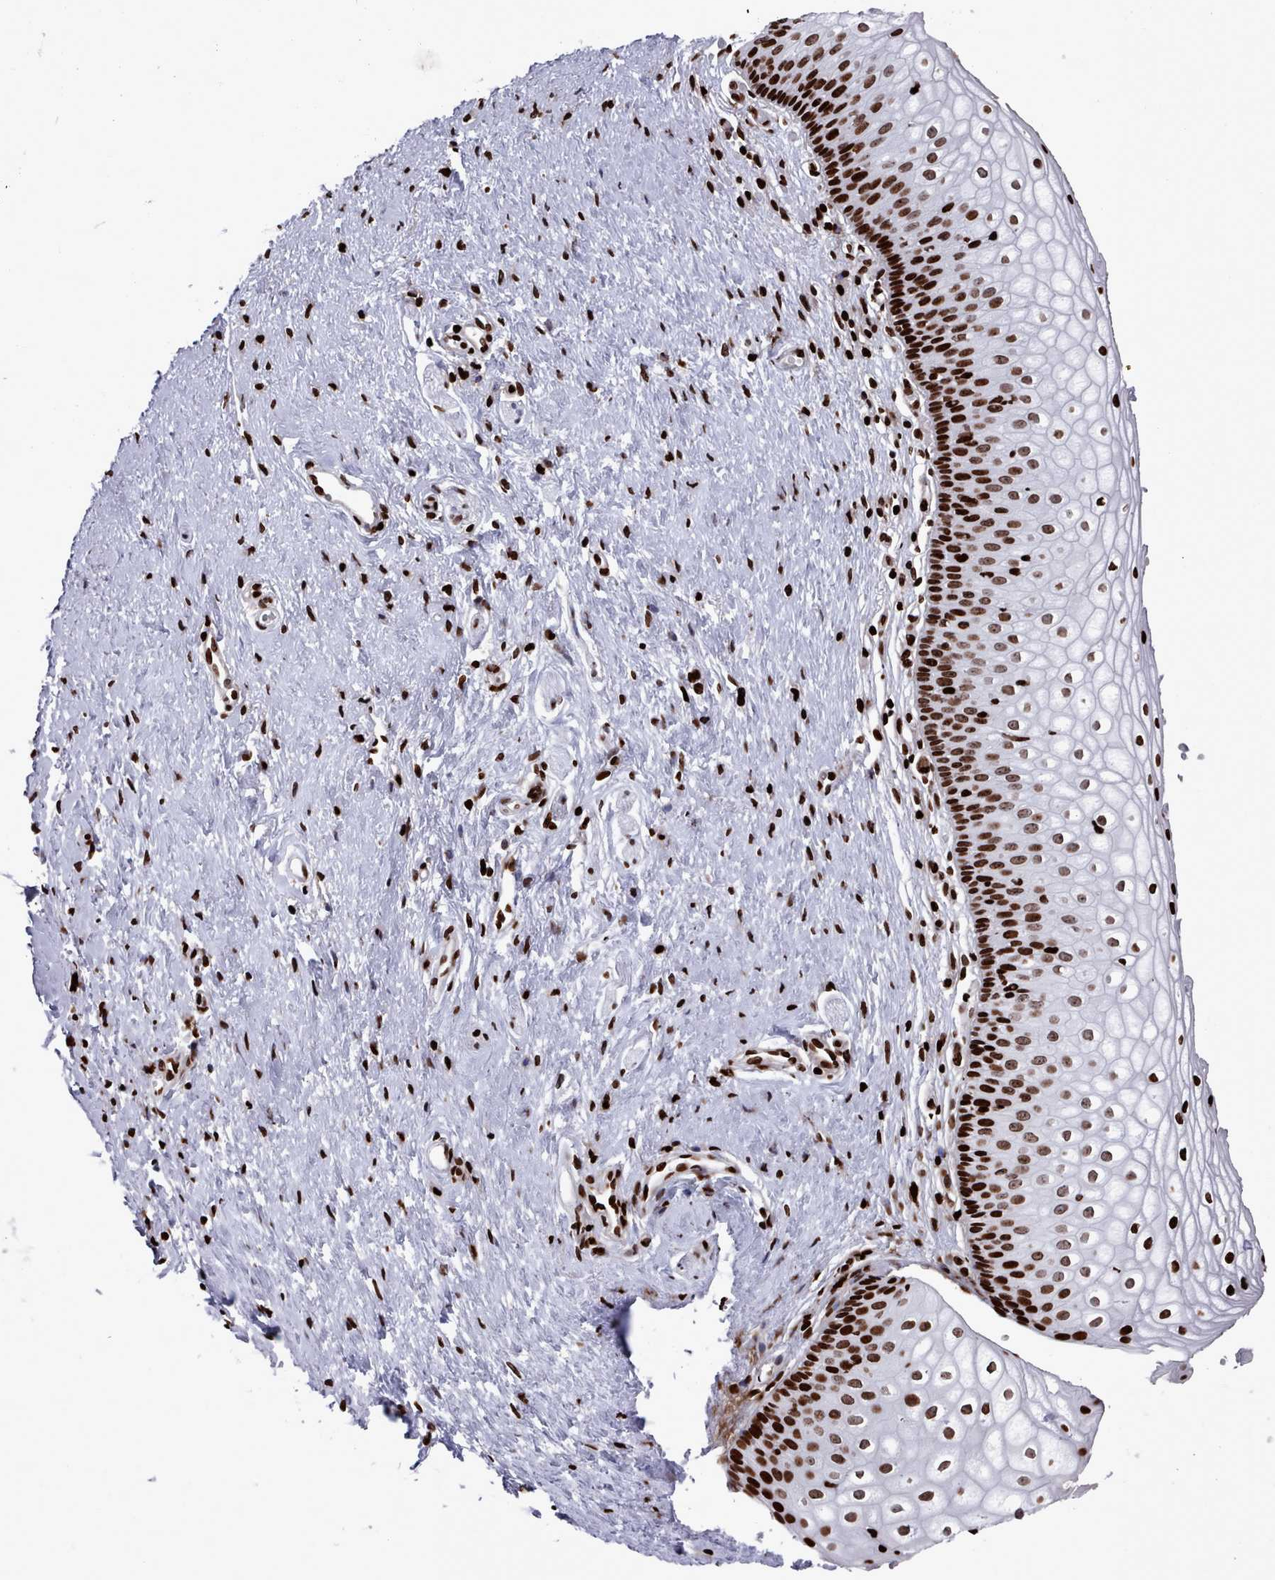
{"staining": {"intensity": "strong", "quantity": ">75%", "location": "nuclear"}, "tissue": "vagina", "cell_type": "Squamous epithelial cells", "image_type": "normal", "snomed": [{"axis": "morphology", "description": "Normal tissue, NOS"}, {"axis": "topography", "description": "Vagina"}], "caption": "IHC staining of unremarkable vagina, which demonstrates high levels of strong nuclear staining in about >75% of squamous epithelial cells indicating strong nuclear protein staining. The staining was performed using DAB (3,3'-diaminobenzidine) (brown) for protein detection and nuclei were counterstained in hematoxylin (blue).", "gene": "PCDHB11", "patient": {"sex": "female", "age": 60}}